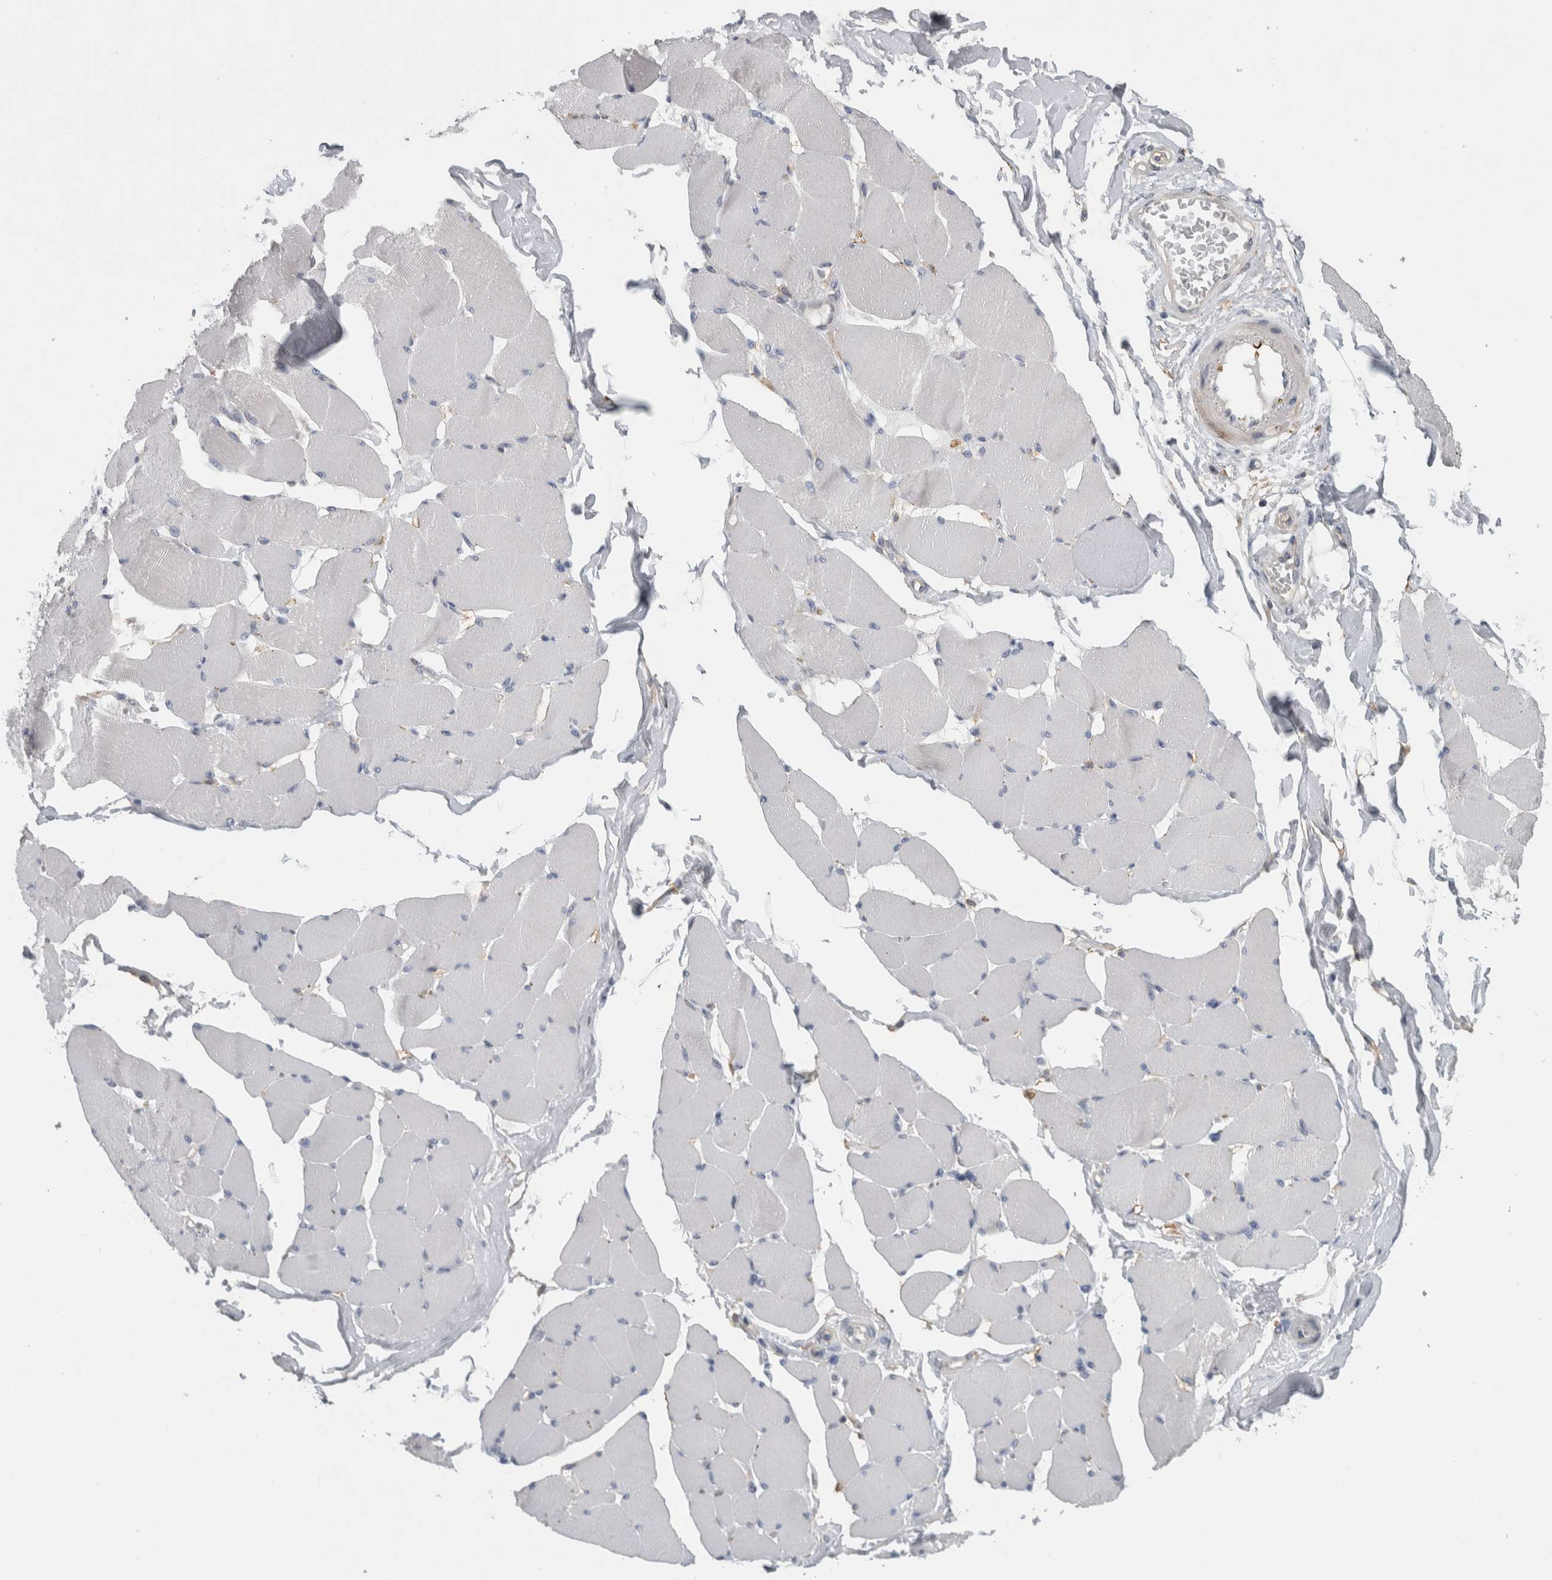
{"staining": {"intensity": "negative", "quantity": "none", "location": "none"}, "tissue": "skeletal muscle", "cell_type": "Myocytes", "image_type": "normal", "snomed": [{"axis": "morphology", "description": "Normal tissue, NOS"}, {"axis": "topography", "description": "Skin"}, {"axis": "topography", "description": "Skeletal muscle"}], "caption": "Protein analysis of unremarkable skeletal muscle shows no significant expression in myocytes. (Brightfield microscopy of DAB IHC at high magnification).", "gene": "DNAJC24", "patient": {"sex": "male", "age": 83}}